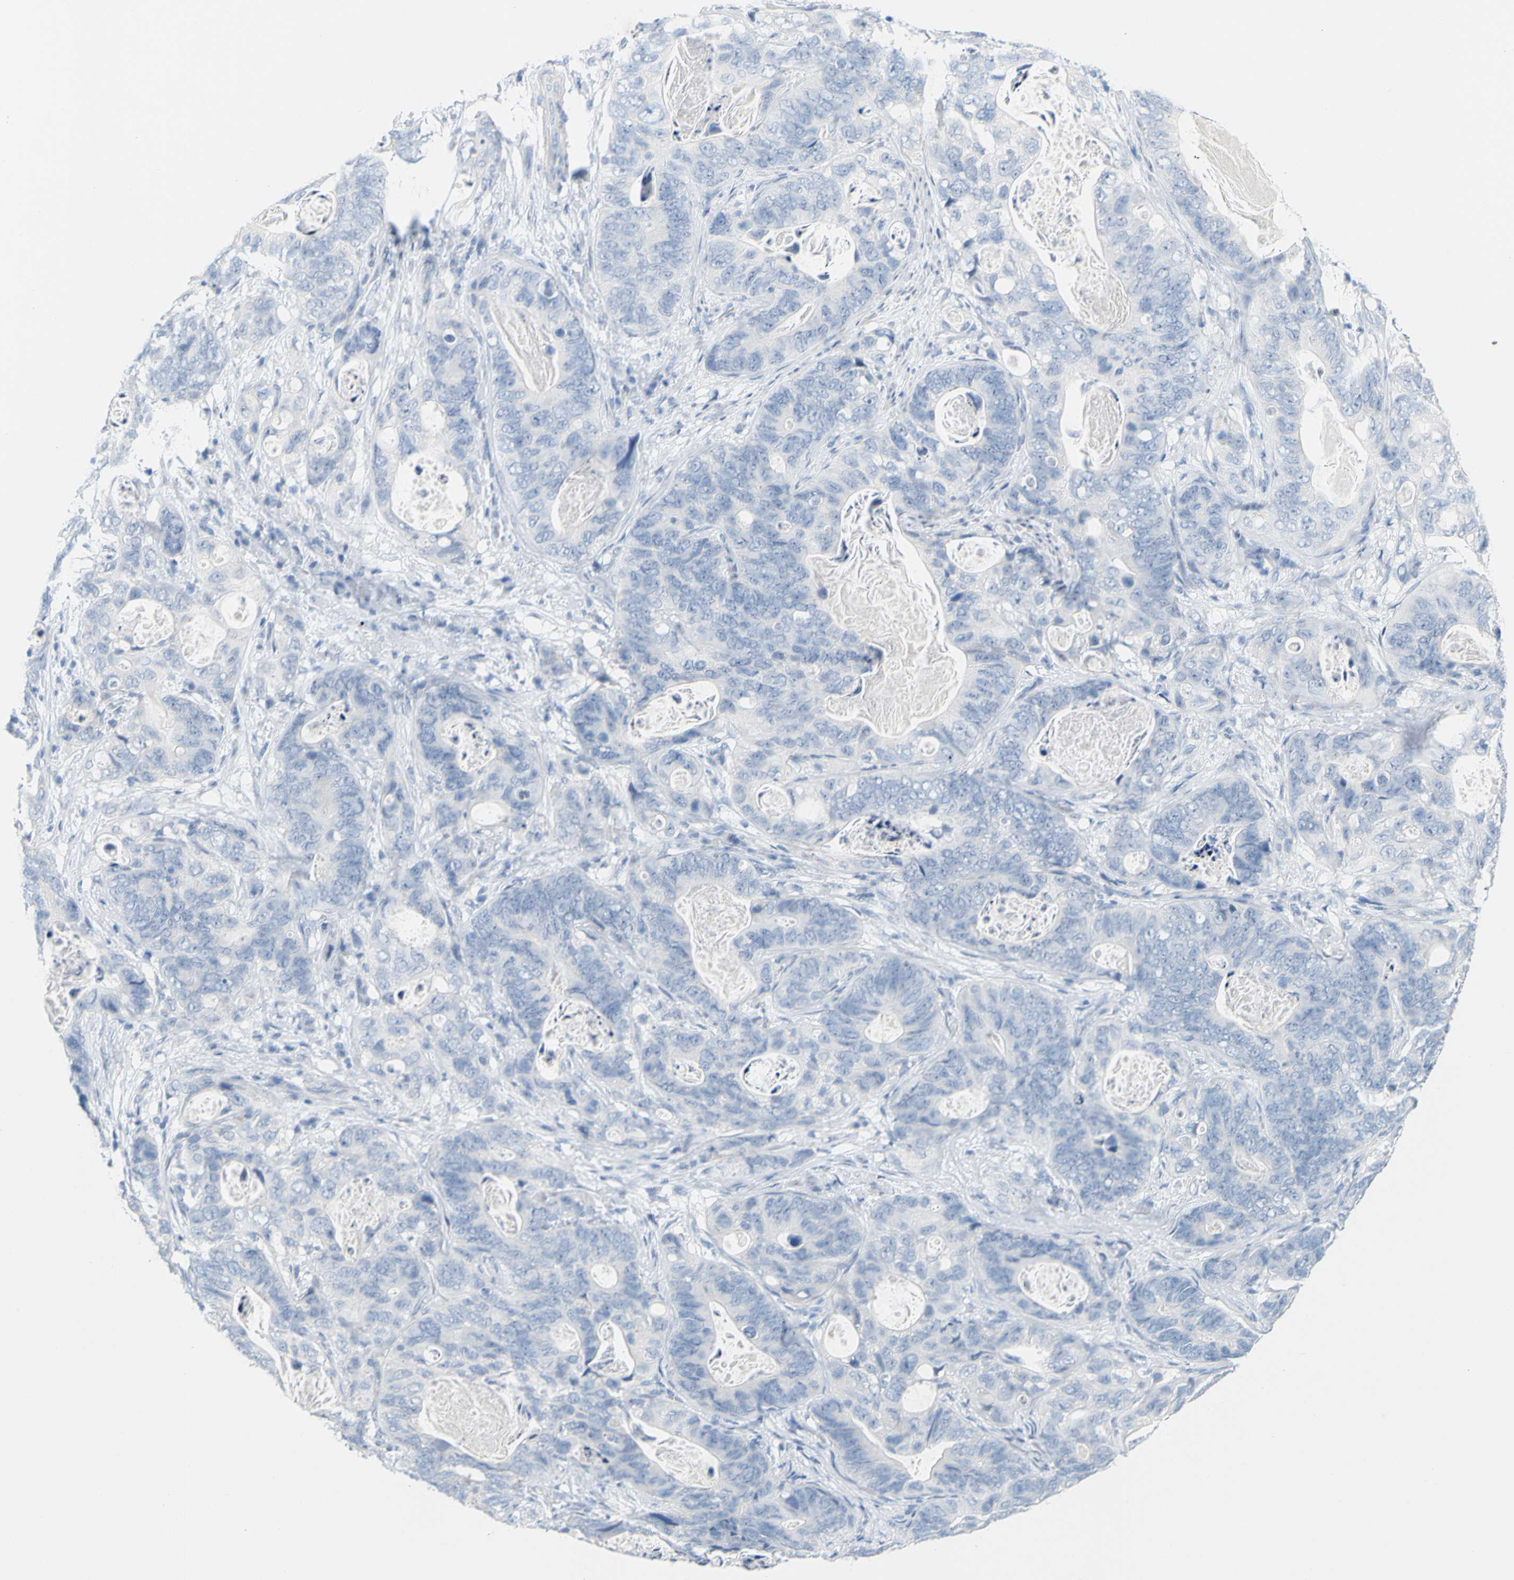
{"staining": {"intensity": "negative", "quantity": "none", "location": "none"}, "tissue": "stomach cancer", "cell_type": "Tumor cells", "image_type": "cancer", "snomed": [{"axis": "morphology", "description": "Adenocarcinoma, NOS"}, {"axis": "topography", "description": "Stomach"}], "caption": "A high-resolution image shows immunohistochemistry (IHC) staining of stomach adenocarcinoma, which reveals no significant positivity in tumor cells. The staining is performed using DAB (3,3'-diaminobenzidine) brown chromogen with nuclei counter-stained in using hematoxylin.", "gene": "OPN1SW", "patient": {"sex": "female", "age": 89}}